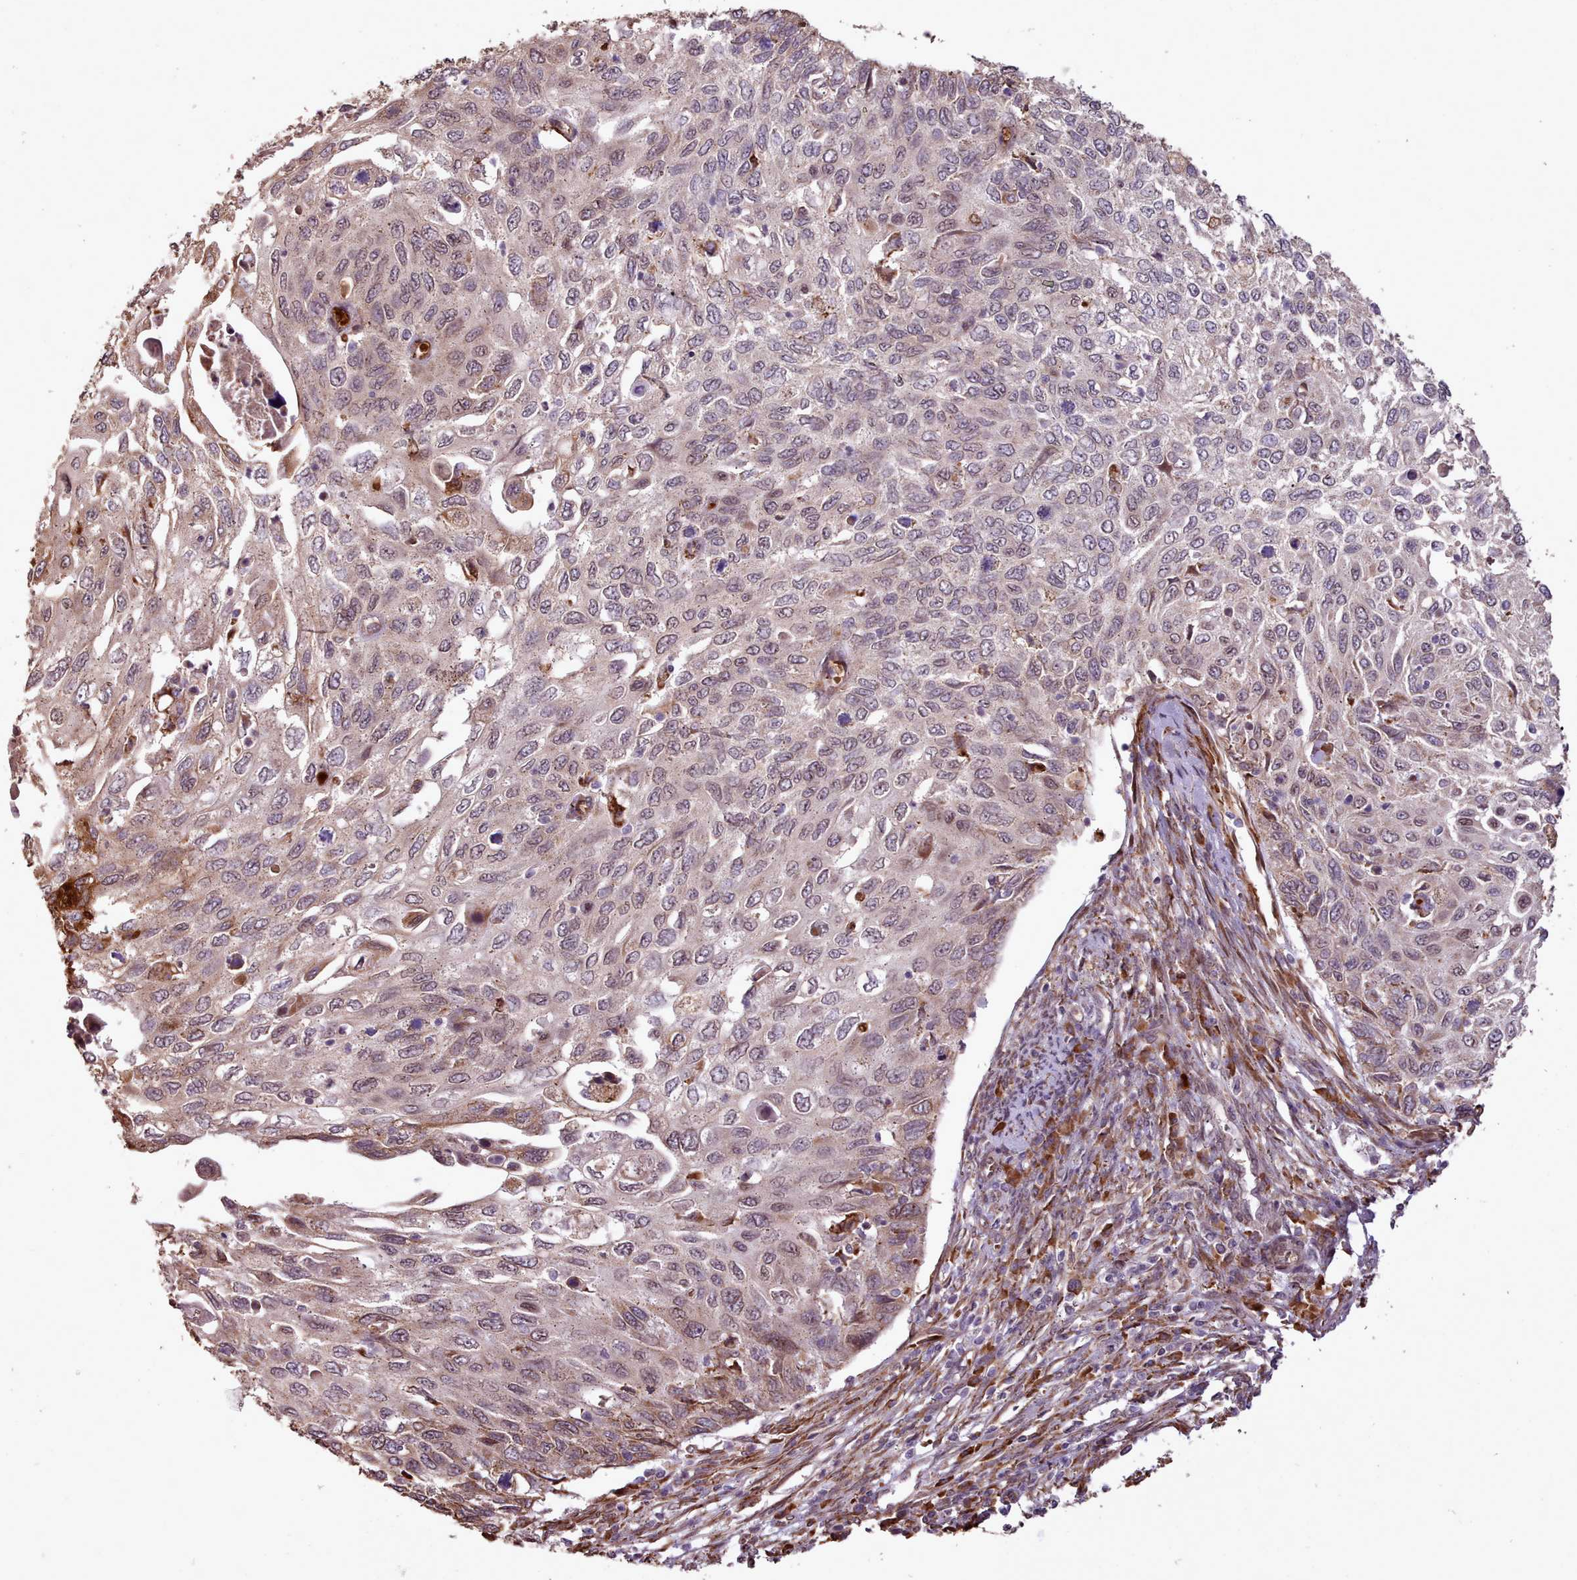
{"staining": {"intensity": "weak", "quantity": "25%-75%", "location": "cytoplasmic/membranous,nuclear"}, "tissue": "cervical cancer", "cell_type": "Tumor cells", "image_type": "cancer", "snomed": [{"axis": "morphology", "description": "Squamous cell carcinoma, NOS"}, {"axis": "topography", "description": "Cervix"}], "caption": "Cervical cancer stained with DAB (3,3'-diaminobenzidine) immunohistochemistry (IHC) reveals low levels of weak cytoplasmic/membranous and nuclear expression in about 25%-75% of tumor cells.", "gene": "CABP1", "patient": {"sex": "female", "age": 70}}